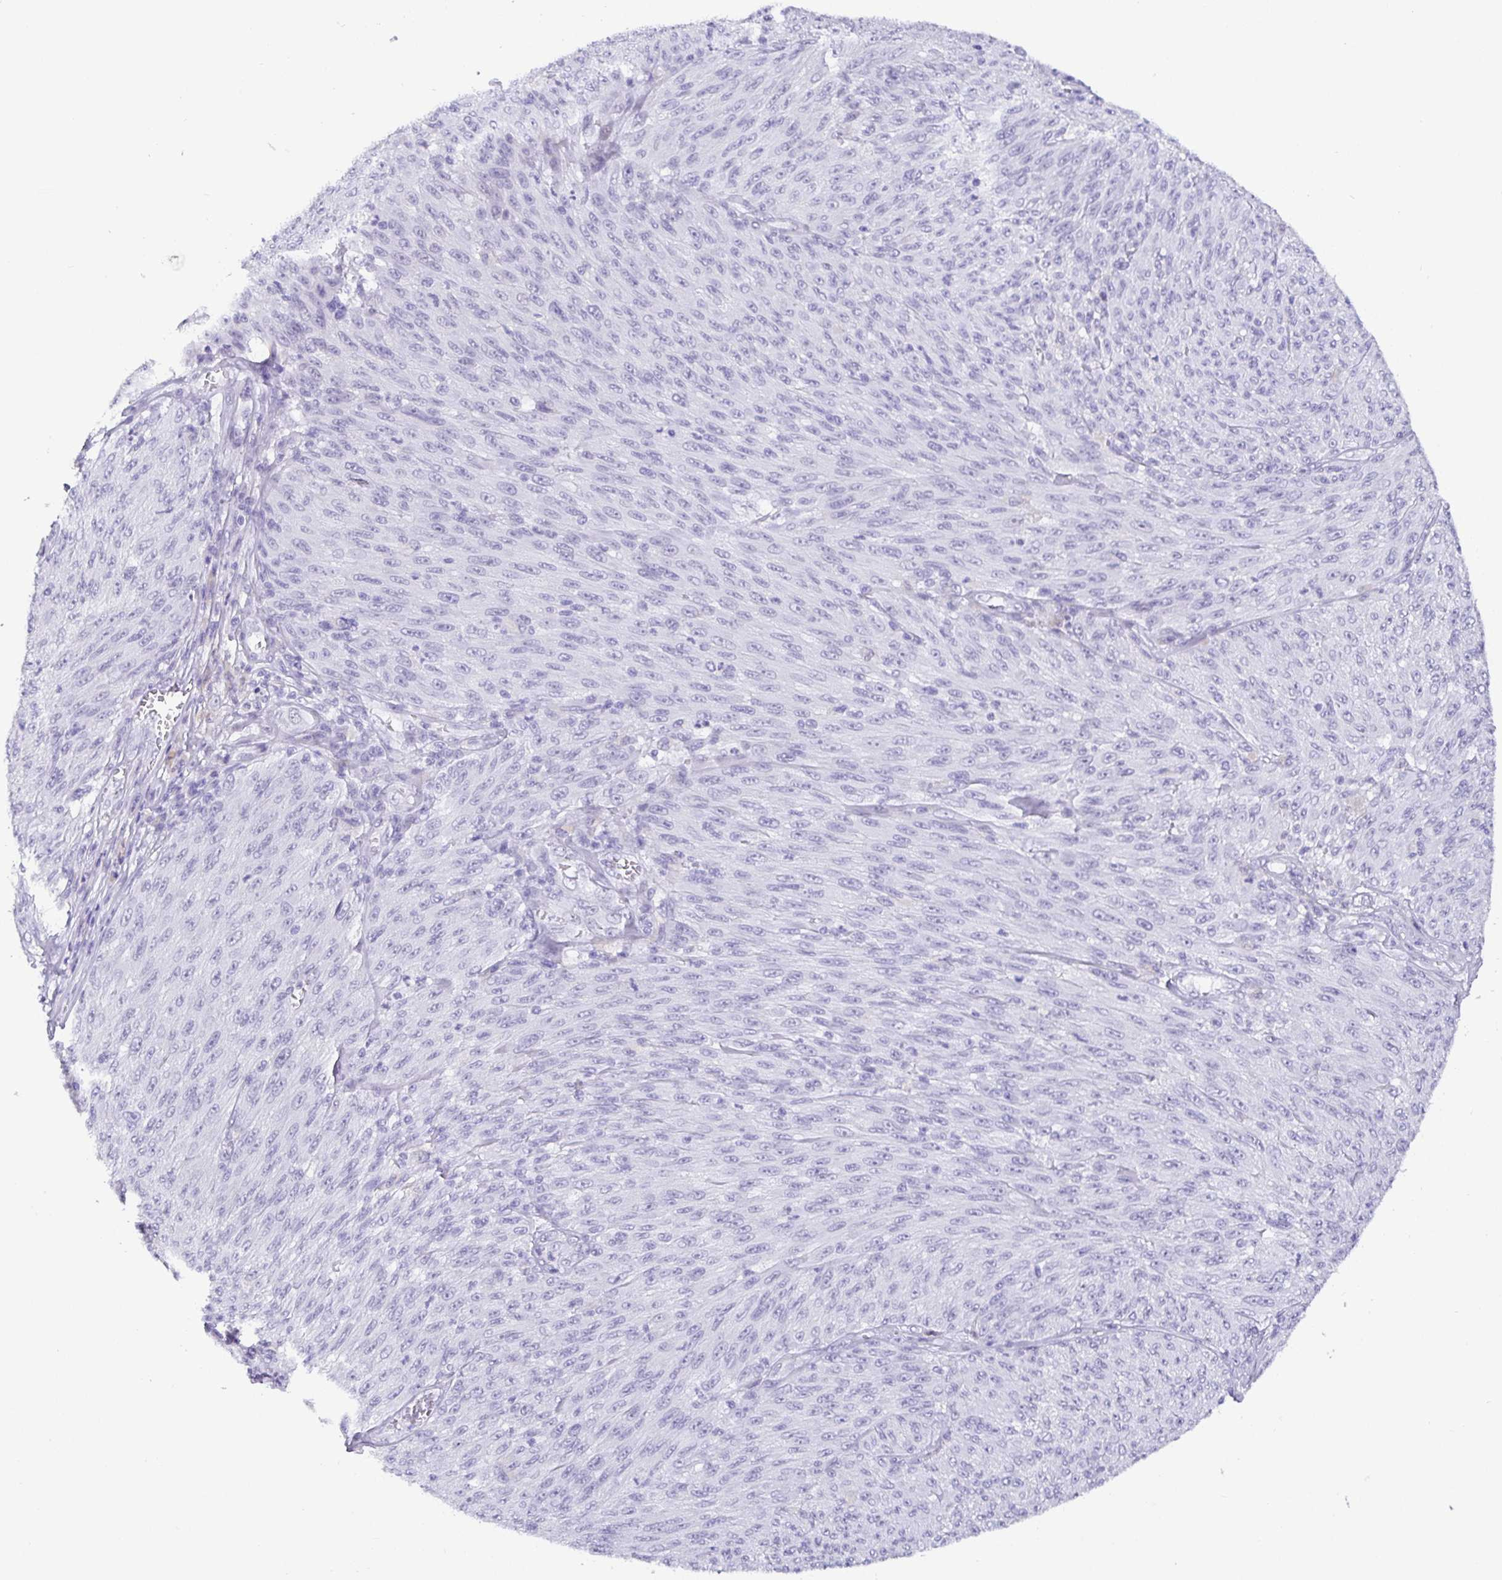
{"staining": {"intensity": "negative", "quantity": "none", "location": "none"}, "tissue": "melanoma", "cell_type": "Tumor cells", "image_type": "cancer", "snomed": [{"axis": "morphology", "description": "Malignant melanoma, NOS"}, {"axis": "topography", "description": "Skin"}], "caption": "Melanoma stained for a protein using immunohistochemistry demonstrates no expression tumor cells.", "gene": "NUP188", "patient": {"sex": "male", "age": 85}}